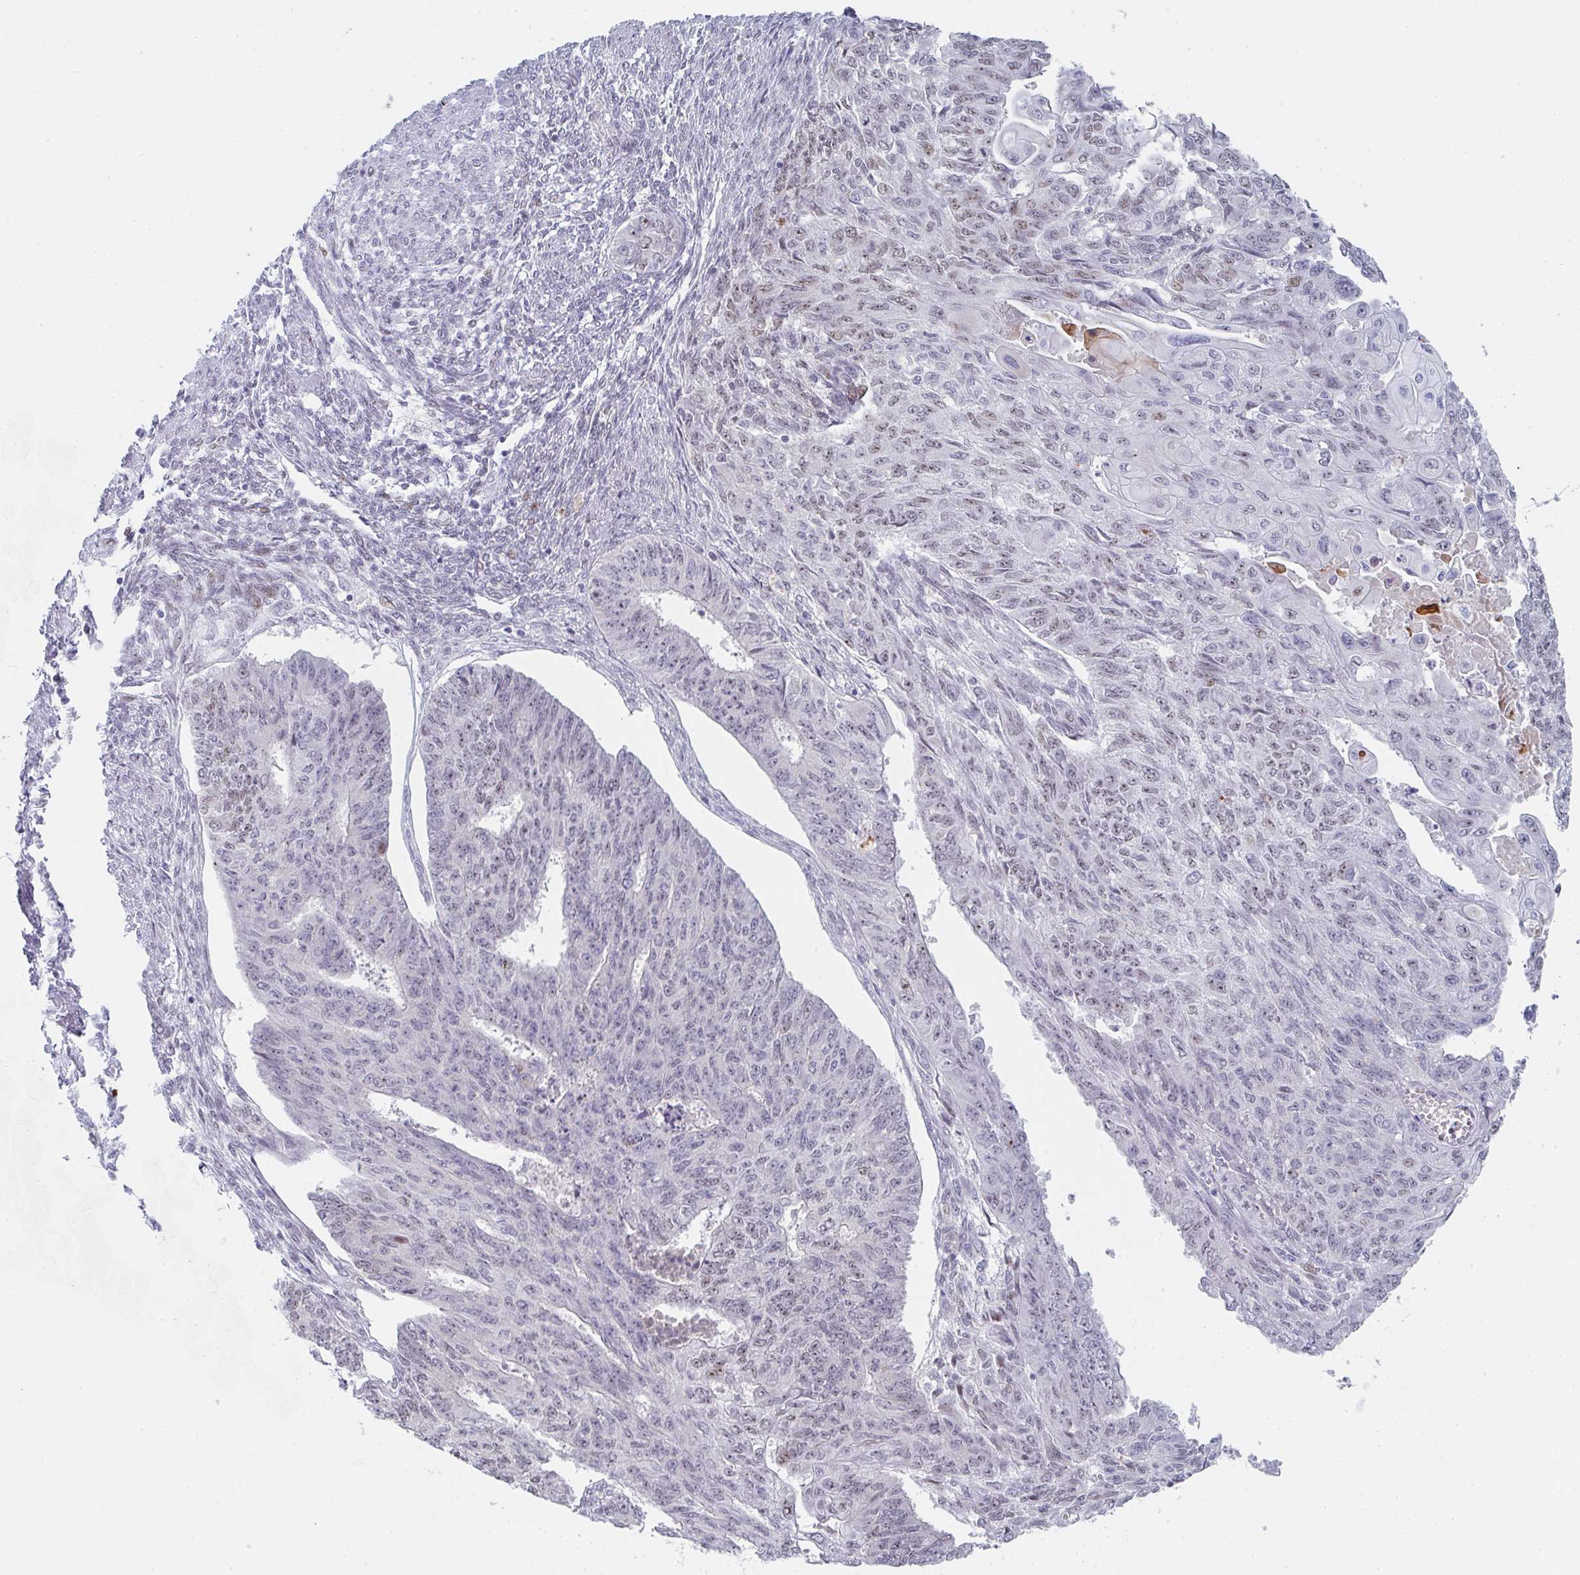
{"staining": {"intensity": "weak", "quantity": "<25%", "location": "nuclear"}, "tissue": "endometrial cancer", "cell_type": "Tumor cells", "image_type": "cancer", "snomed": [{"axis": "morphology", "description": "Adenocarcinoma, NOS"}, {"axis": "topography", "description": "Endometrium"}], "caption": "Immunohistochemical staining of human adenocarcinoma (endometrial) displays no significant staining in tumor cells.", "gene": "POU2AF2", "patient": {"sex": "female", "age": 32}}